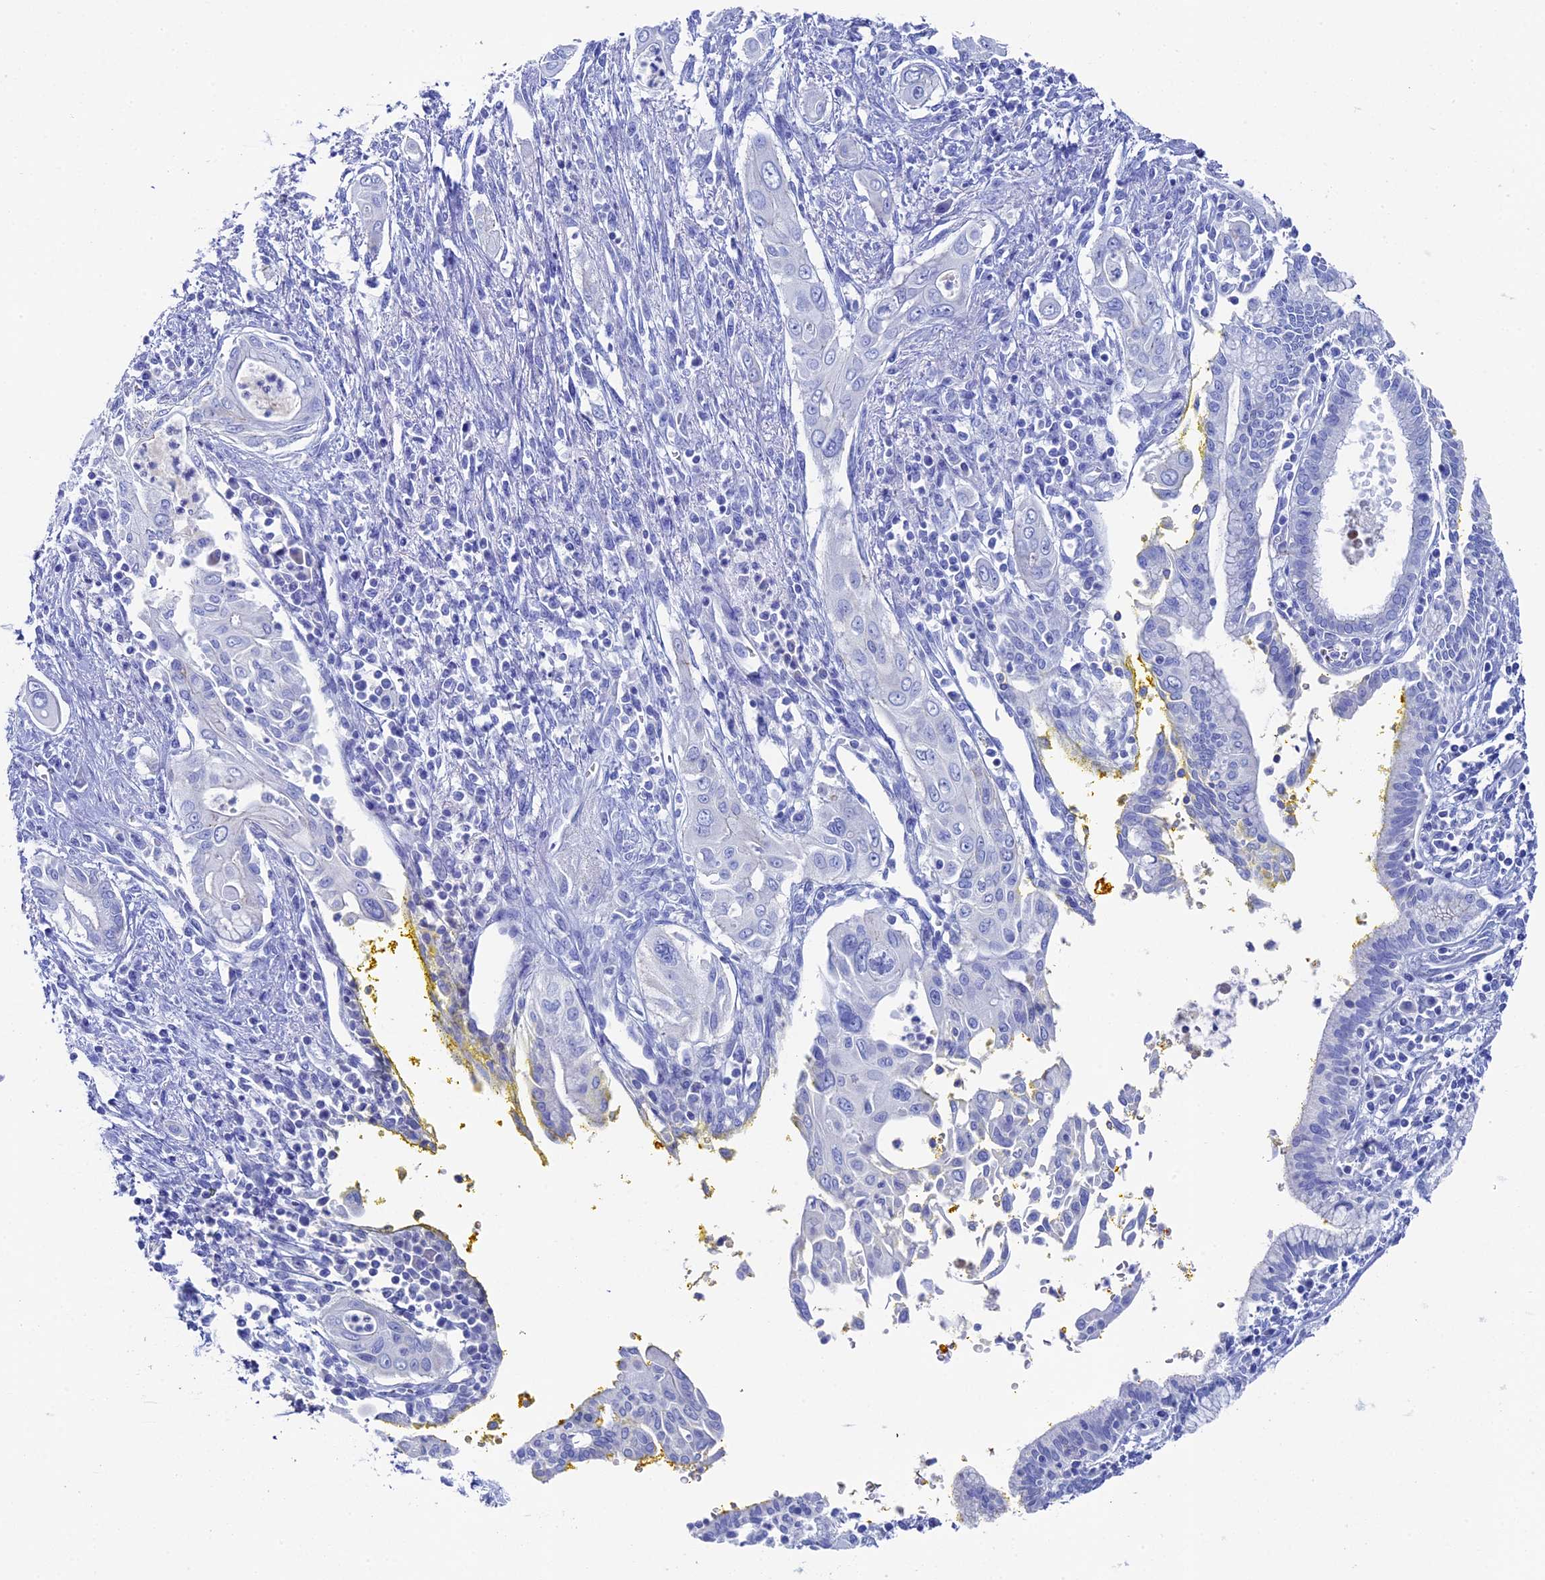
{"staining": {"intensity": "negative", "quantity": "none", "location": "none"}, "tissue": "pancreatic cancer", "cell_type": "Tumor cells", "image_type": "cancer", "snomed": [{"axis": "morphology", "description": "Adenocarcinoma, NOS"}, {"axis": "topography", "description": "Pancreas"}], "caption": "Tumor cells show no significant protein expression in adenocarcinoma (pancreatic).", "gene": "UNC119", "patient": {"sex": "male", "age": 58}}